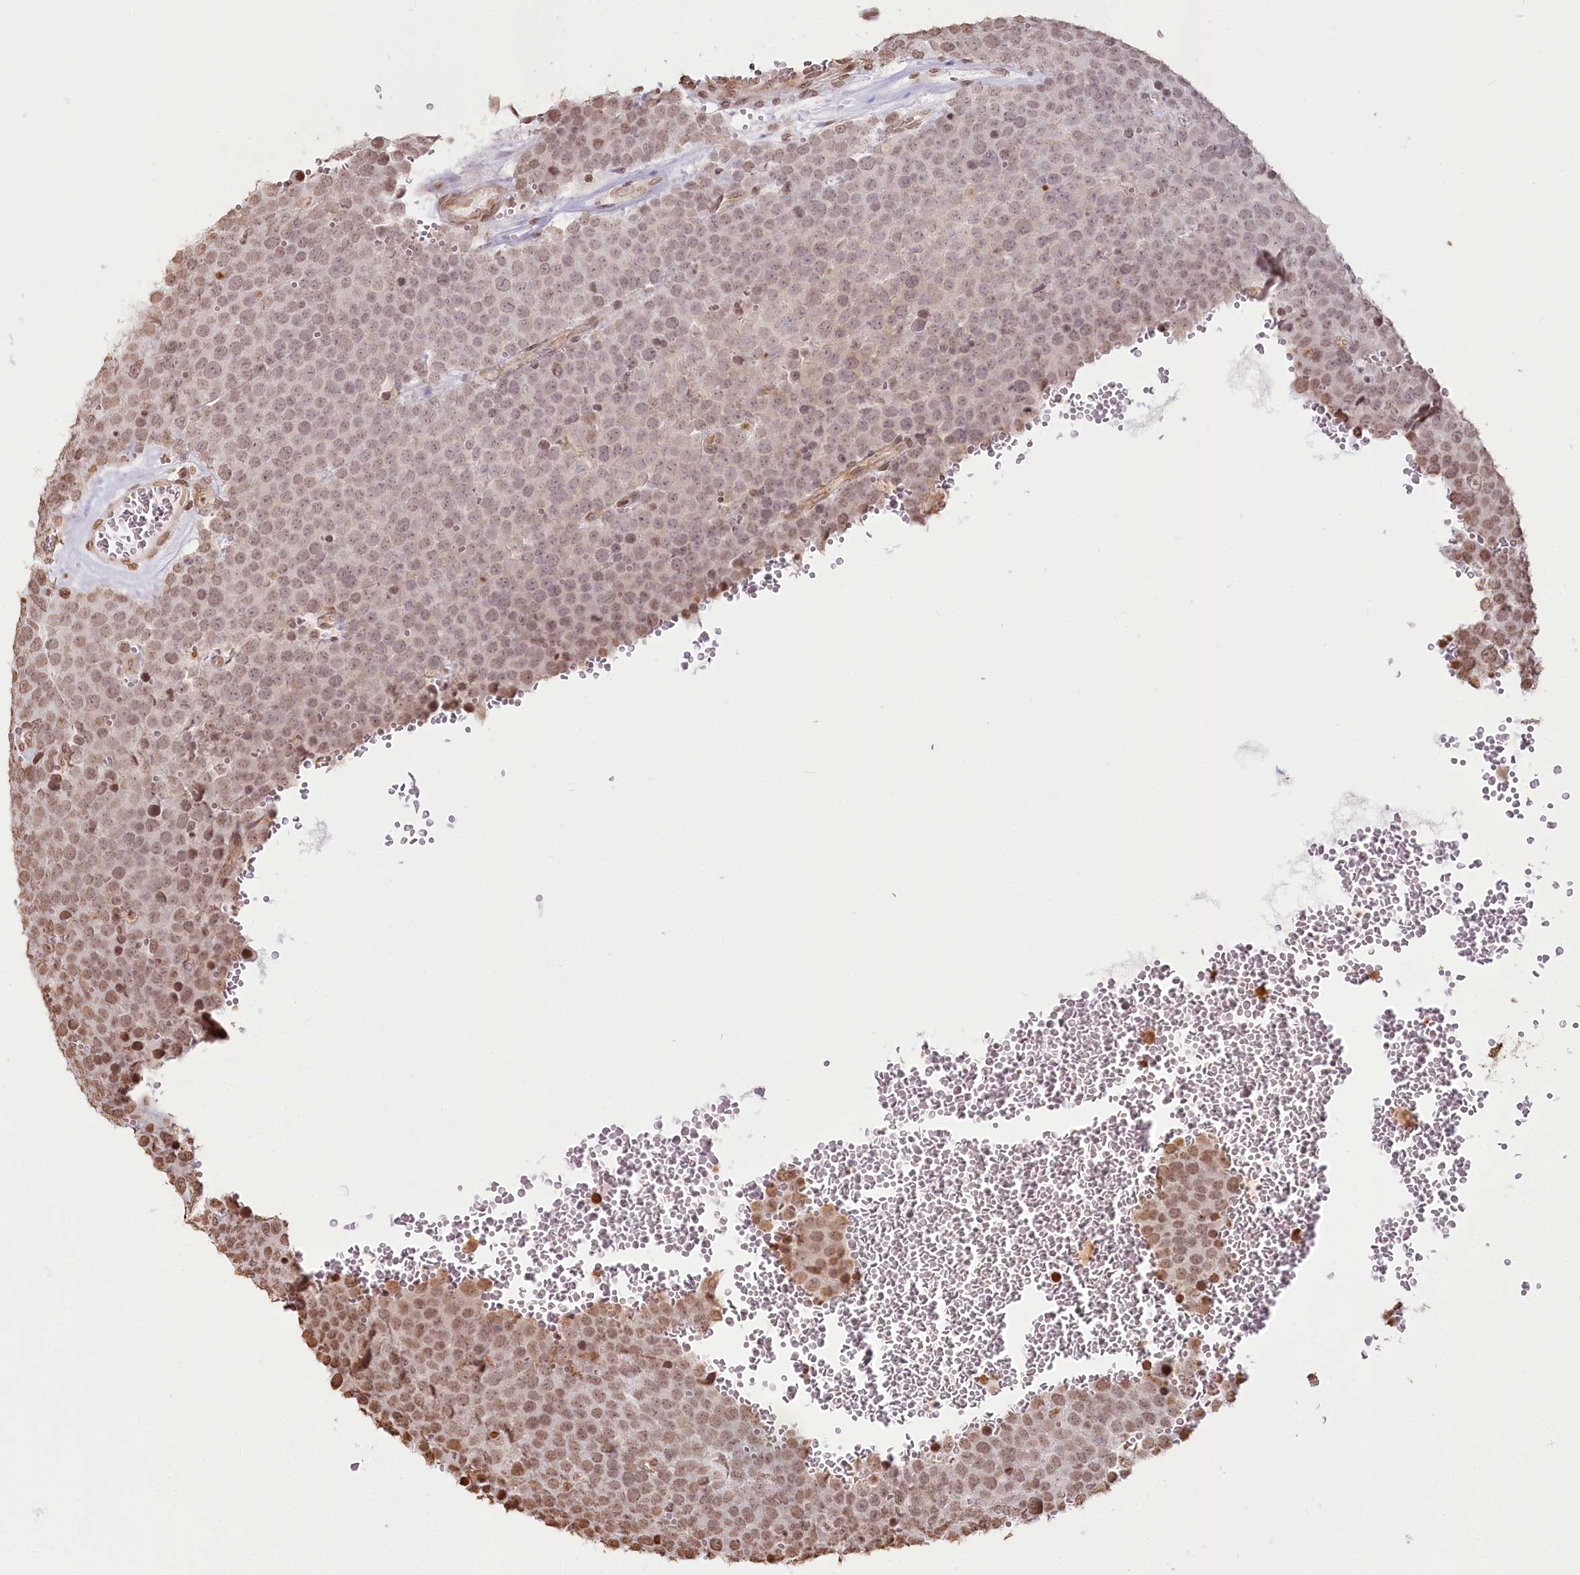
{"staining": {"intensity": "moderate", "quantity": "25%-75%", "location": "nuclear"}, "tissue": "testis cancer", "cell_type": "Tumor cells", "image_type": "cancer", "snomed": [{"axis": "morphology", "description": "Seminoma, NOS"}, {"axis": "topography", "description": "Testis"}], "caption": "Immunohistochemical staining of human testis seminoma reveals medium levels of moderate nuclear protein expression in approximately 25%-75% of tumor cells.", "gene": "FAM13A", "patient": {"sex": "male", "age": 71}}